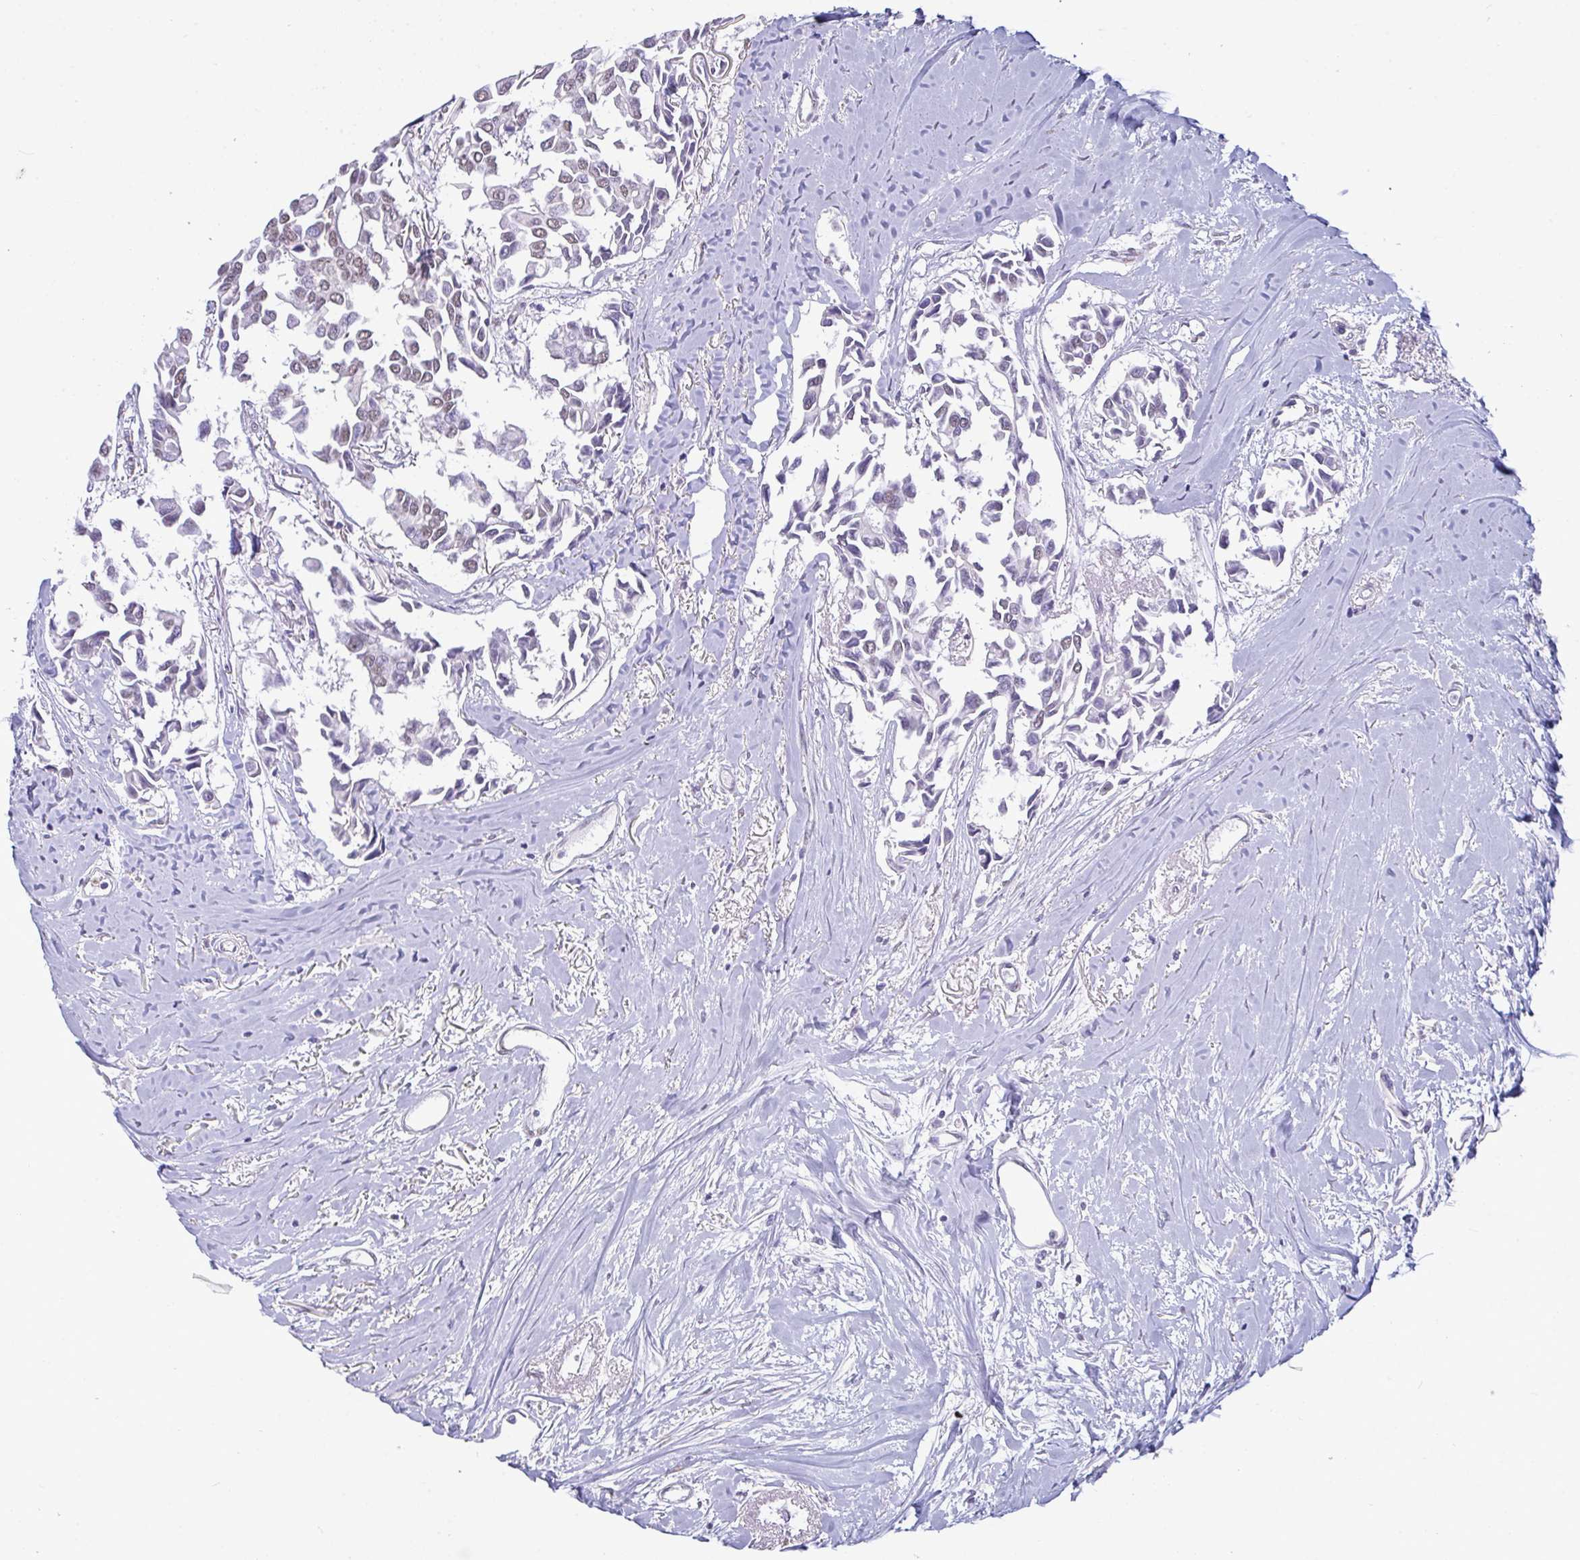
{"staining": {"intensity": "weak", "quantity": "25%-75%", "location": "nuclear"}, "tissue": "breast cancer", "cell_type": "Tumor cells", "image_type": "cancer", "snomed": [{"axis": "morphology", "description": "Duct carcinoma"}, {"axis": "topography", "description": "Breast"}], "caption": "Protein staining by immunohistochemistry (IHC) shows weak nuclear staining in approximately 25%-75% of tumor cells in breast infiltrating ductal carcinoma.", "gene": "SEMA6B", "patient": {"sex": "female", "age": 54}}